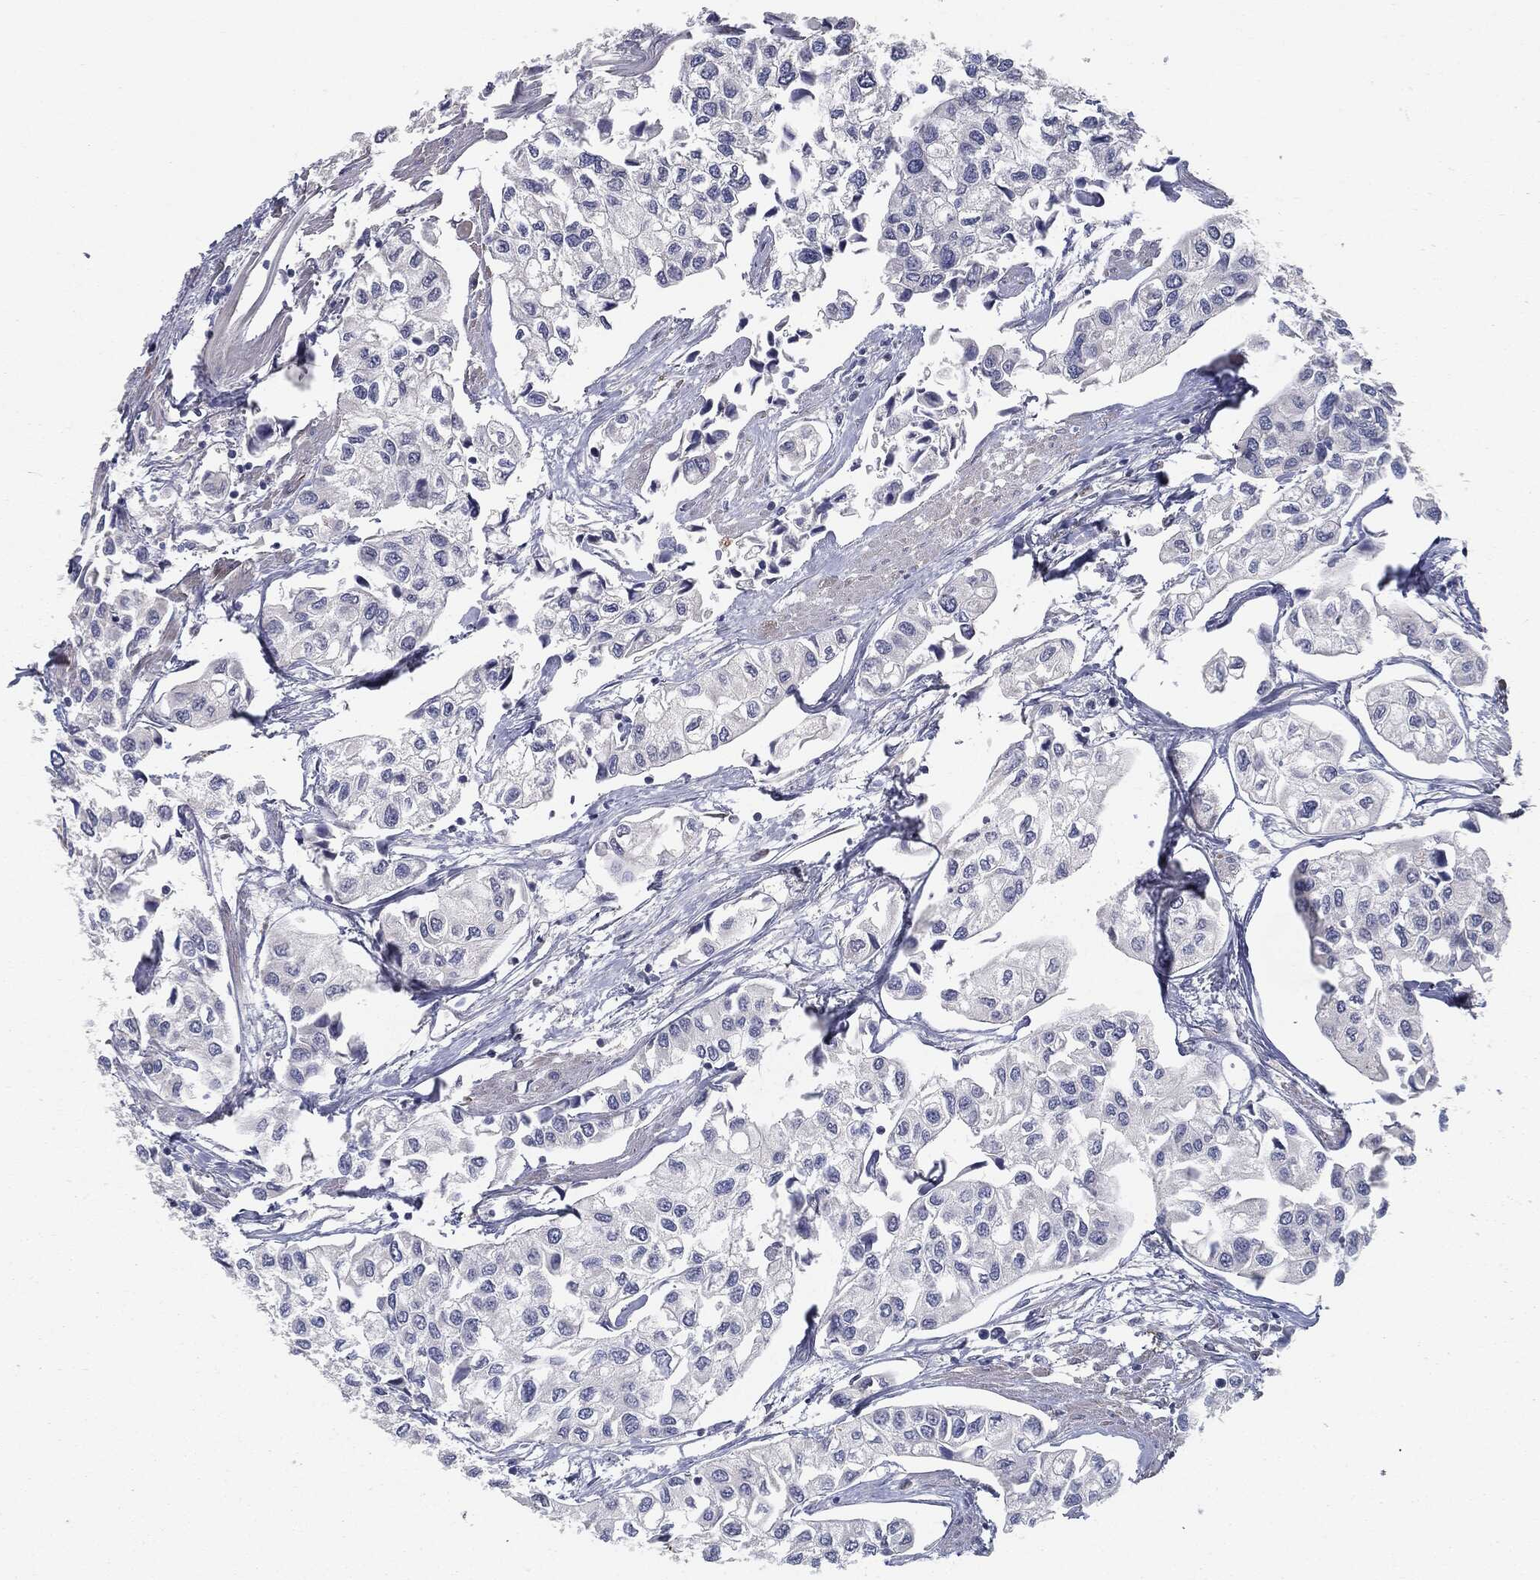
{"staining": {"intensity": "negative", "quantity": "none", "location": "none"}, "tissue": "urothelial cancer", "cell_type": "Tumor cells", "image_type": "cancer", "snomed": [{"axis": "morphology", "description": "Urothelial carcinoma, High grade"}, {"axis": "topography", "description": "Urinary bladder"}], "caption": "High power microscopy histopathology image of an immunohistochemistry photomicrograph of high-grade urothelial carcinoma, revealing no significant staining in tumor cells.", "gene": "KRT5", "patient": {"sex": "male", "age": 73}}